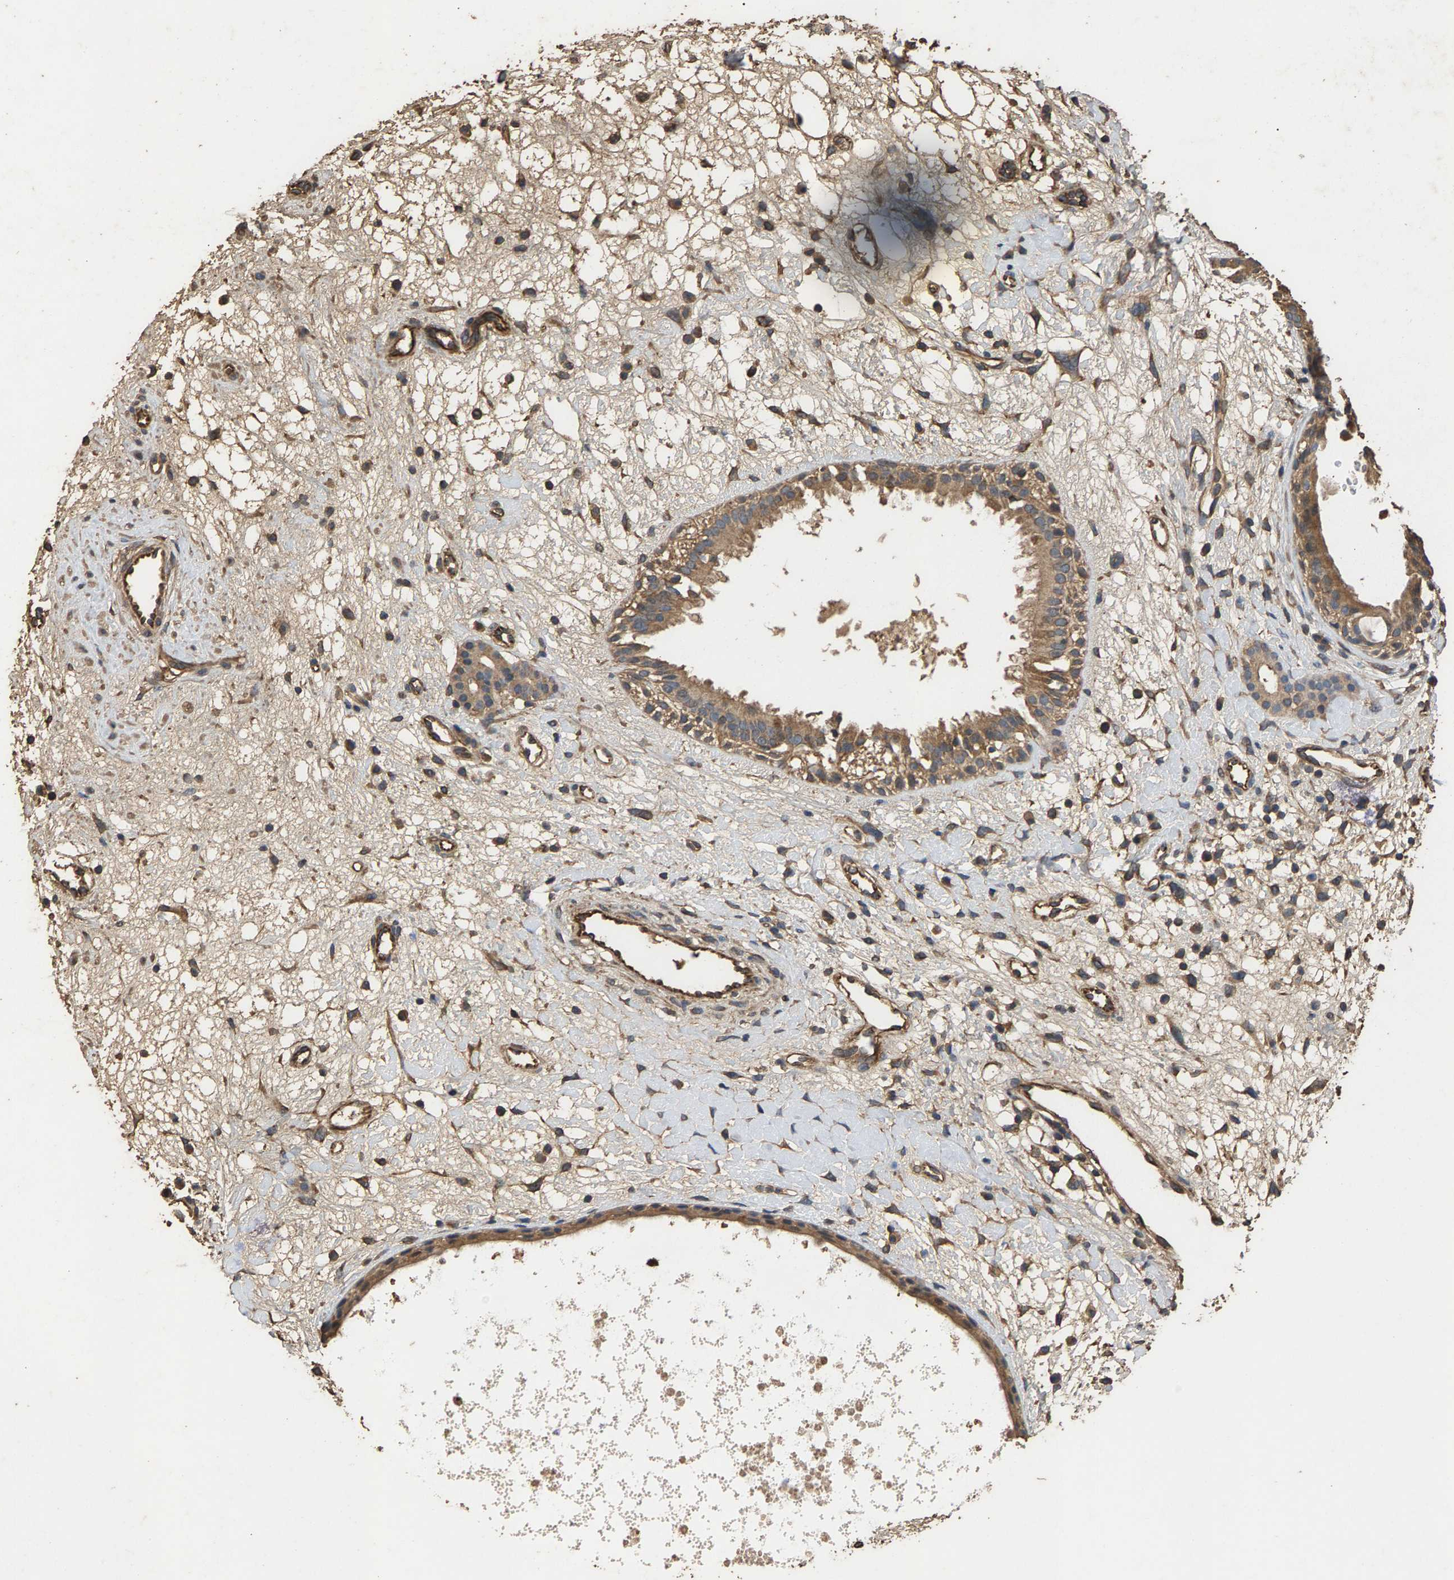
{"staining": {"intensity": "moderate", "quantity": ">75%", "location": "cytoplasmic/membranous"}, "tissue": "nasopharynx", "cell_type": "Respiratory epithelial cells", "image_type": "normal", "snomed": [{"axis": "morphology", "description": "Normal tissue, NOS"}, {"axis": "topography", "description": "Nasopharynx"}], "caption": "Immunohistochemical staining of benign nasopharynx reveals moderate cytoplasmic/membranous protein positivity in approximately >75% of respiratory epithelial cells. The protein is shown in brown color, while the nuclei are stained blue.", "gene": "HTRA3", "patient": {"sex": "male", "age": 22}}